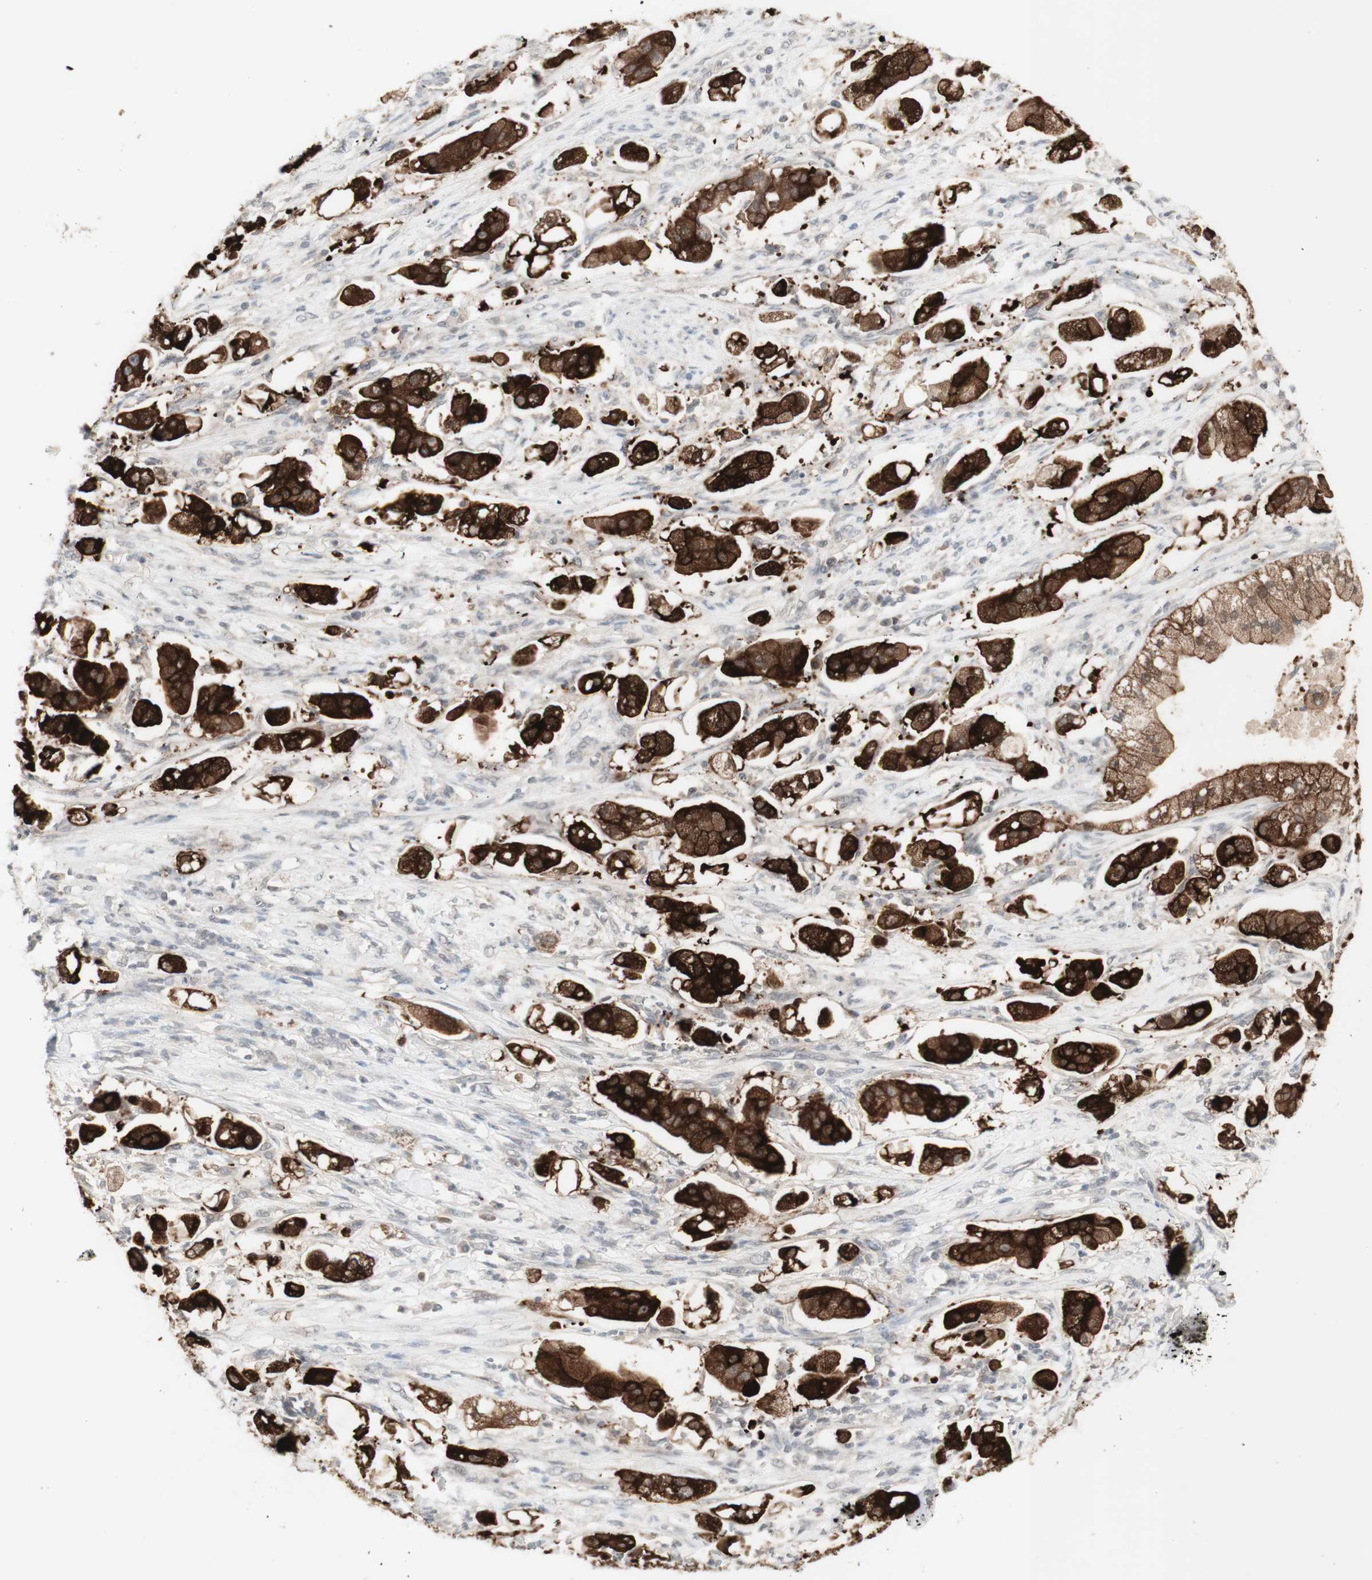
{"staining": {"intensity": "strong", "quantity": ">75%", "location": "cytoplasmic/membranous"}, "tissue": "stomach cancer", "cell_type": "Tumor cells", "image_type": "cancer", "snomed": [{"axis": "morphology", "description": "Adenocarcinoma, NOS"}, {"axis": "topography", "description": "Stomach"}], "caption": "Protein staining demonstrates strong cytoplasmic/membranous staining in about >75% of tumor cells in stomach cancer.", "gene": "C1orf116", "patient": {"sex": "male", "age": 62}}